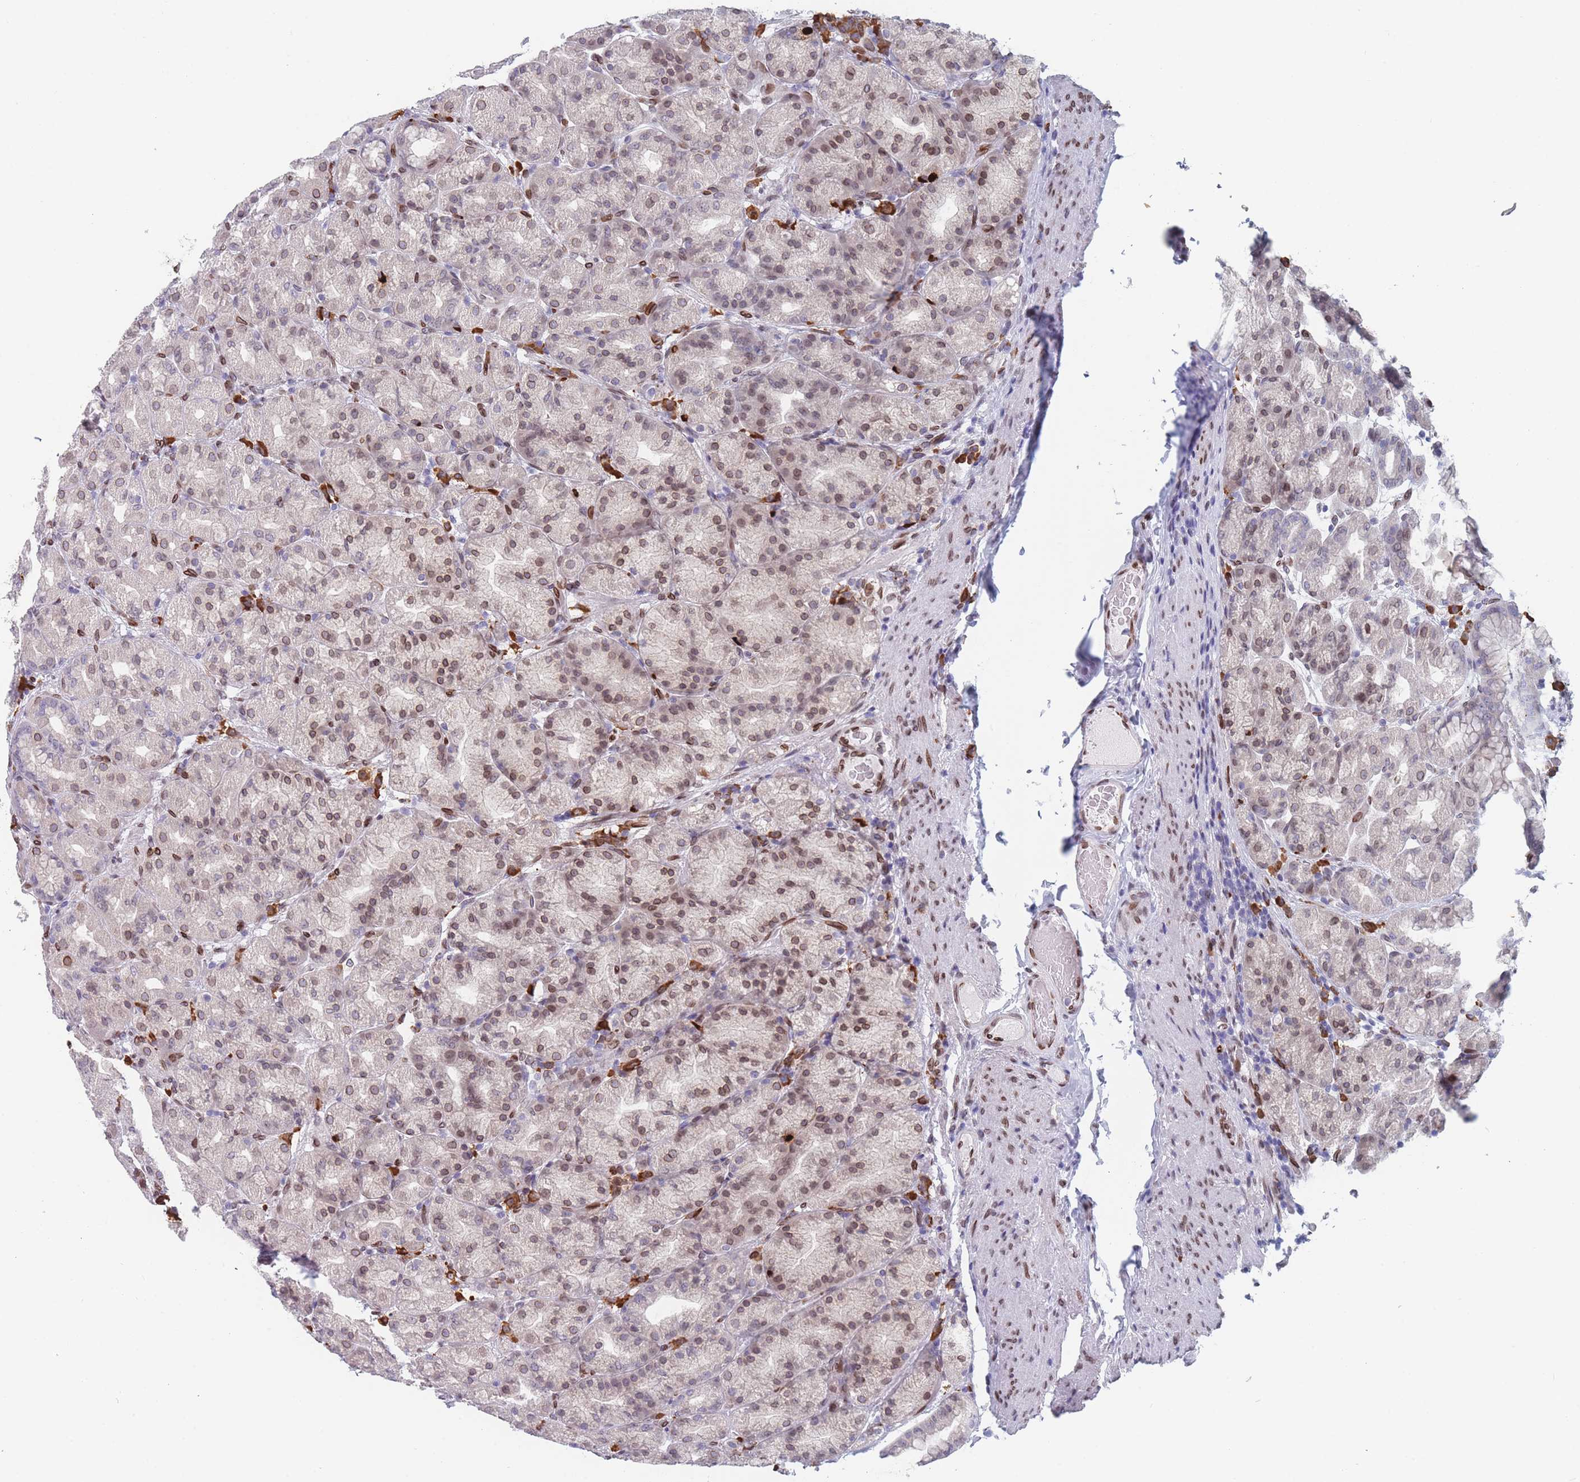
{"staining": {"intensity": "strong", "quantity": "25%-75%", "location": "cytoplasmic/membranous,nuclear"}, "tissue": "stomach", "cell_type": "Glandular cells", "image_type": "normal", "snomed": [{"axis": "morphology", "description": "Normal tissue, NOS"}, {"axis": "topography", "description": "Stomach, upper"}, {"axis": "topography", "description": "Stomach"}], "caption": "Immunohistochemical staining of benign stomach demonstrates high levels of strong cytoplasmic/membranous,nuclear staining in about 25%-75% of glandular cells.", "gene": "ZBTB1", "patient": {"sex": "male", "age": 68}}